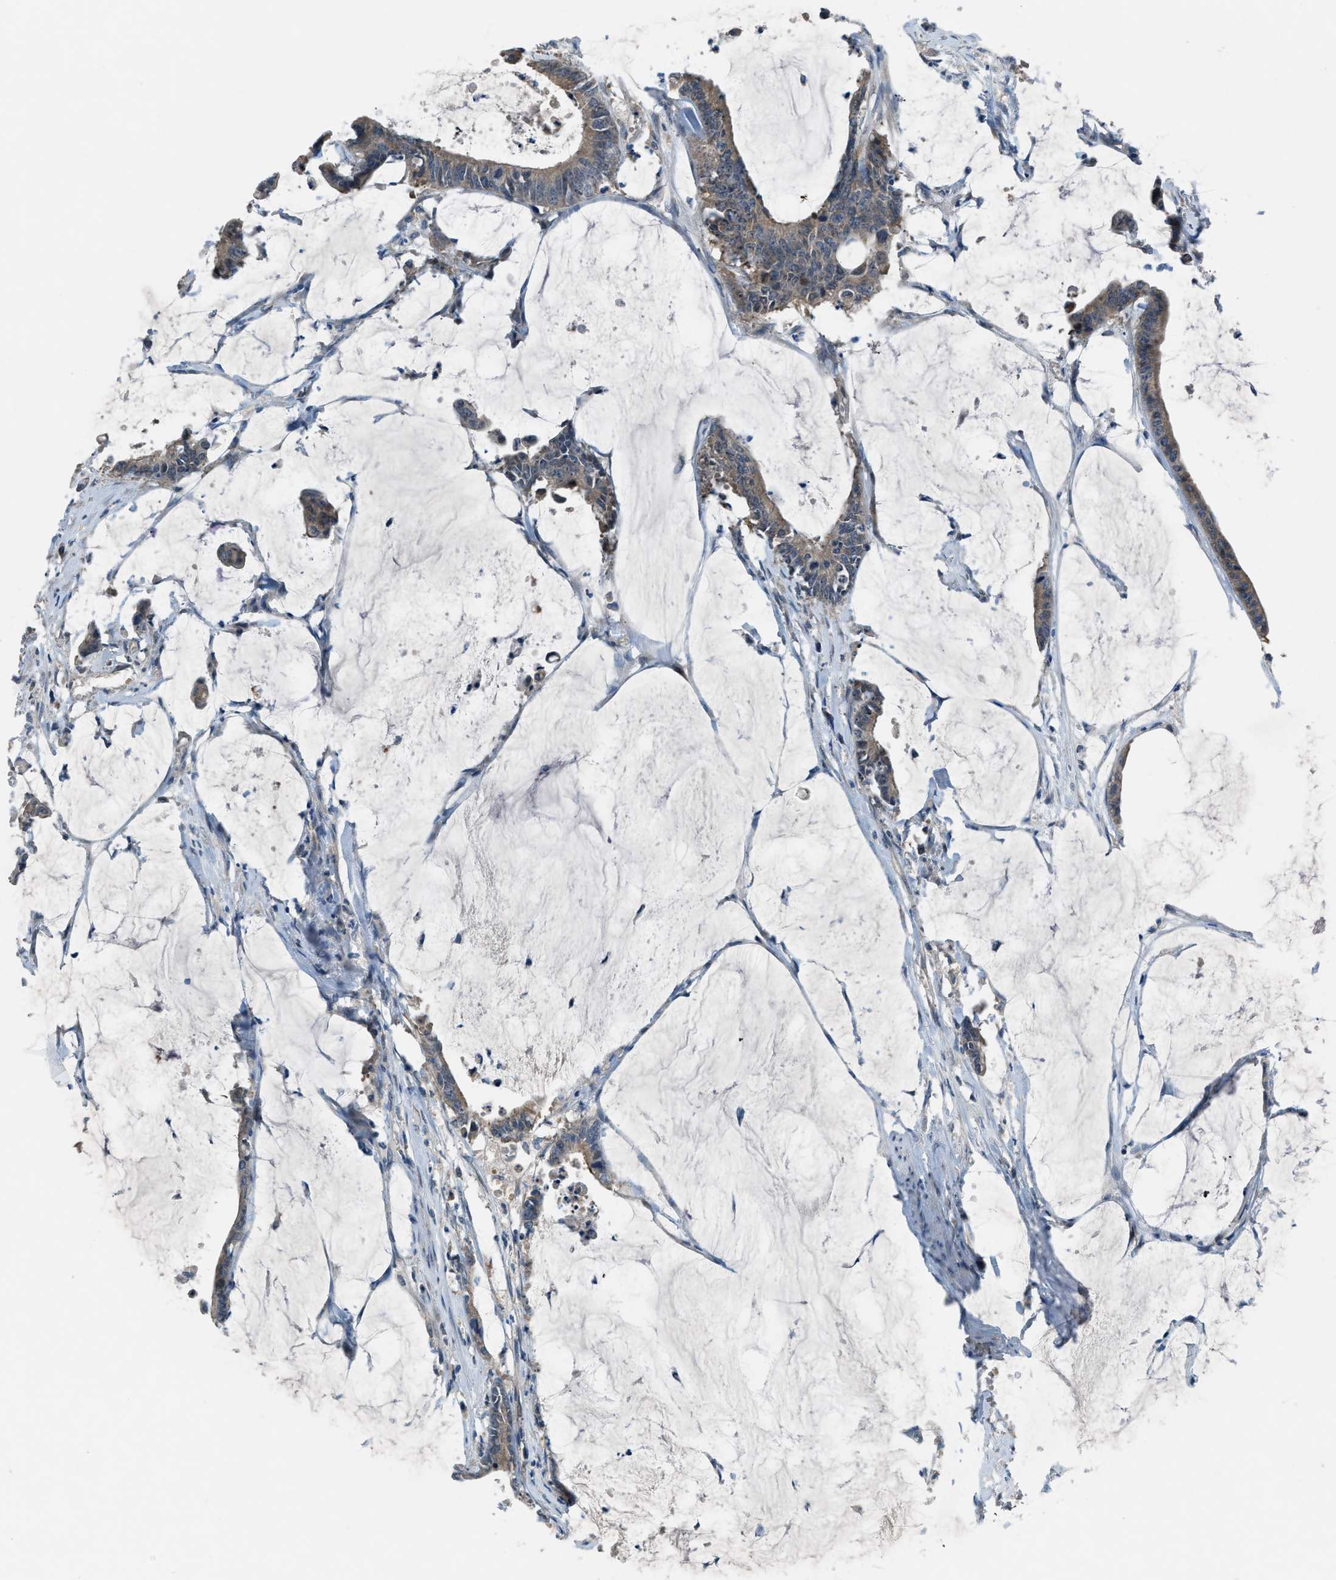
{"staining": {"intensity": "moderate", "quantity": ">75%", "location": "cytoplasmic/membranous"}, "tissue": "colorectal cancer", "cell_type": "Tumor cells", "image_type": "cancer", "snomed": [{"axis": "morphology", "description": "Adenocarcinoma, NOS"}, {"axis": "topography", "description": "Rectum"}], "caption": "Tumor cells reveal medium levels of moderate cytoplasmic/membranous staining in about >75% of cells in colorectal cancer.", "gene": "BAZ2B", "patient": {"sex": "female", "age": 66}}